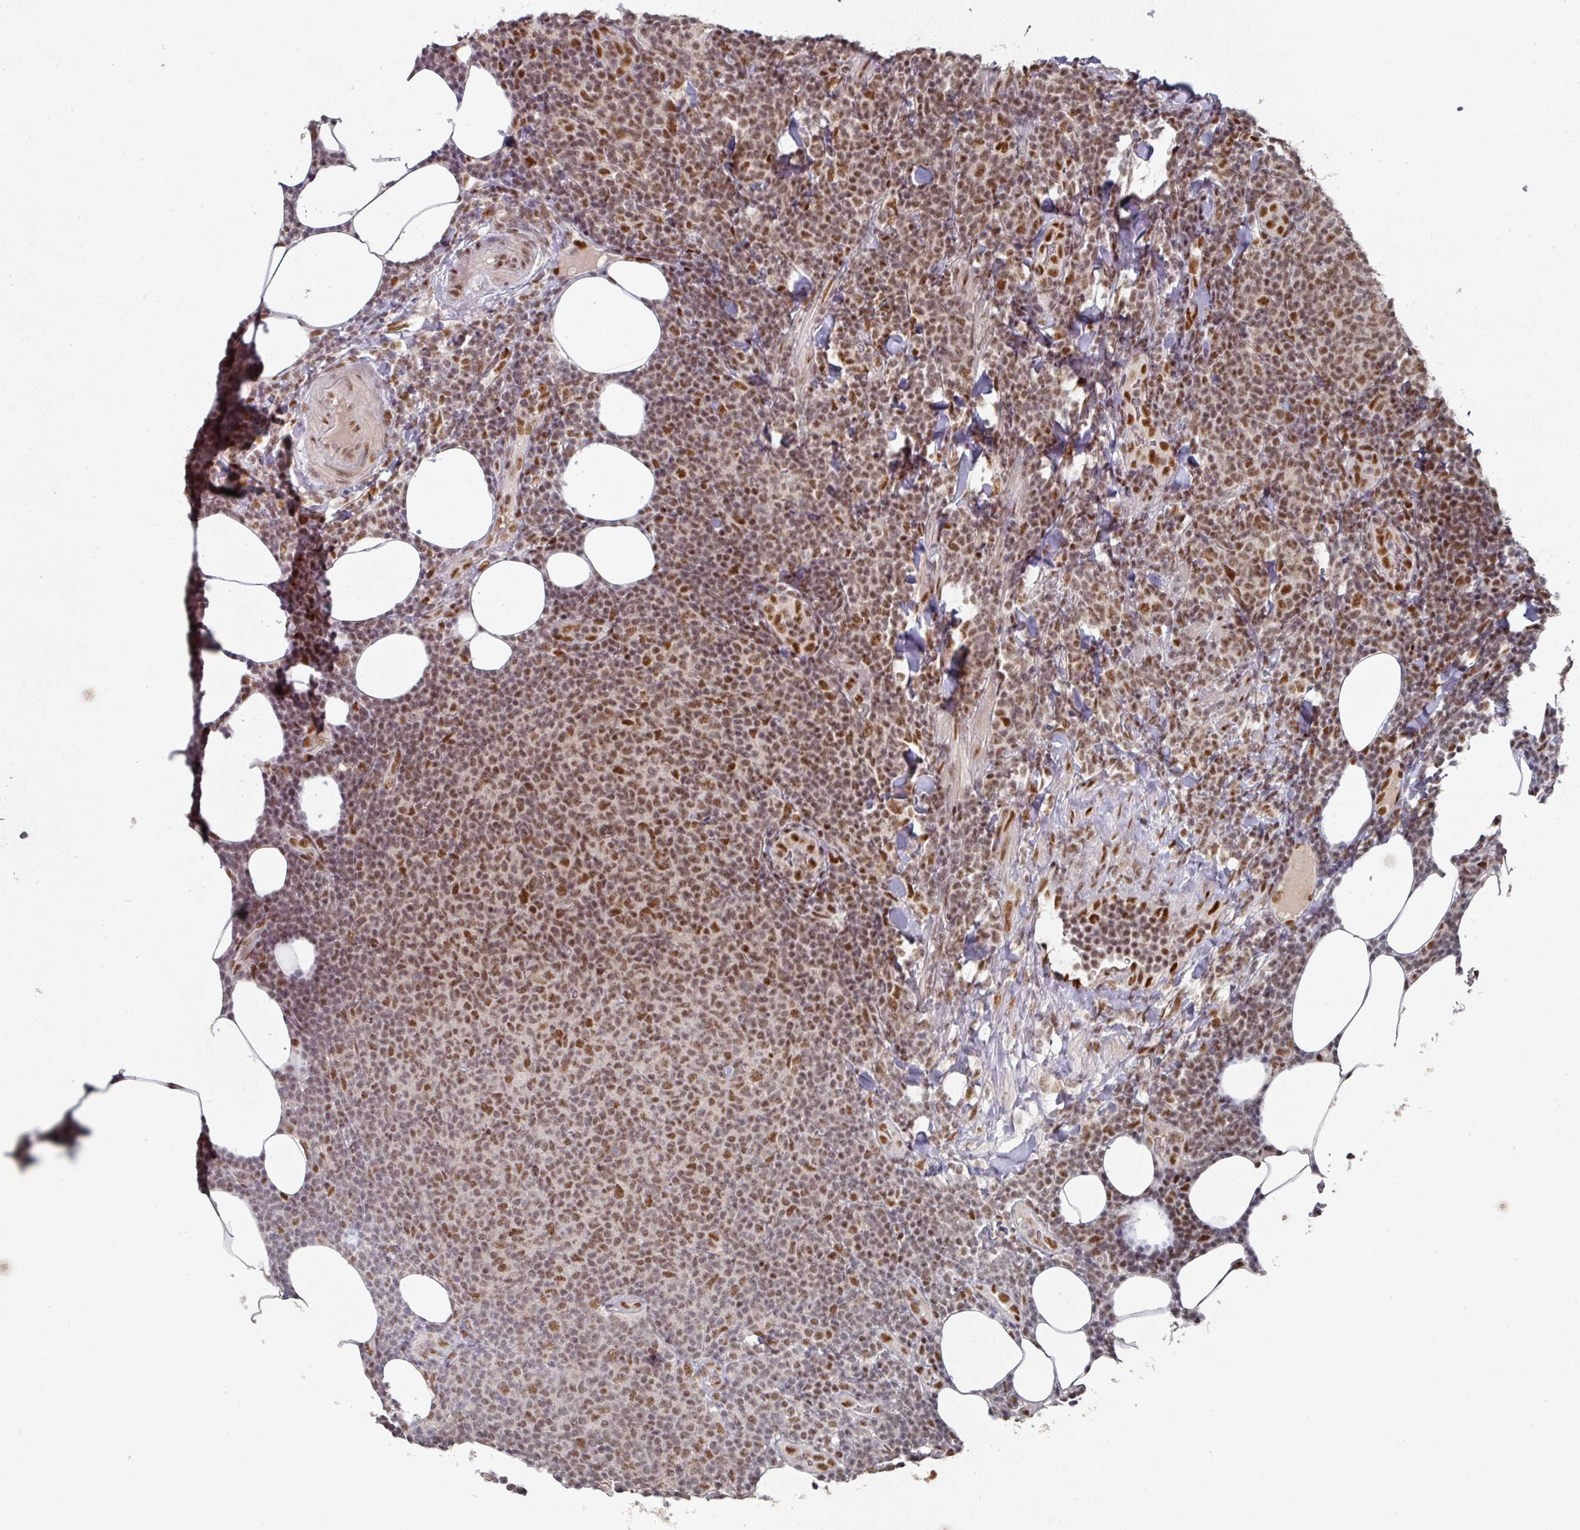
{"staining": {"intensity": "moderate", "quantity": ">75%", "location": "nuclear"}, "tissue": "lymphoma", "cell_type": "Tumor cells", "image_type": "cancer", "snomed": [{"axis": "morphology", "description": "Malignant lymphoma, non-Hodgkin's type, Low grade"}, {"axis": "topography", "description": "Lymph node"}], "caption": "Immunohistochemistry (IHC) image of neoplastic tissue: human lymphoma stained using immunohistochemistry (IHC) demonstrates medium levels of moderate protein expression localized specifically in the nuclear of tumor cells, appearing as a nuclear brown color.", "gene": "MEPCE", "patient": {"sex": "male", "age": 66}}